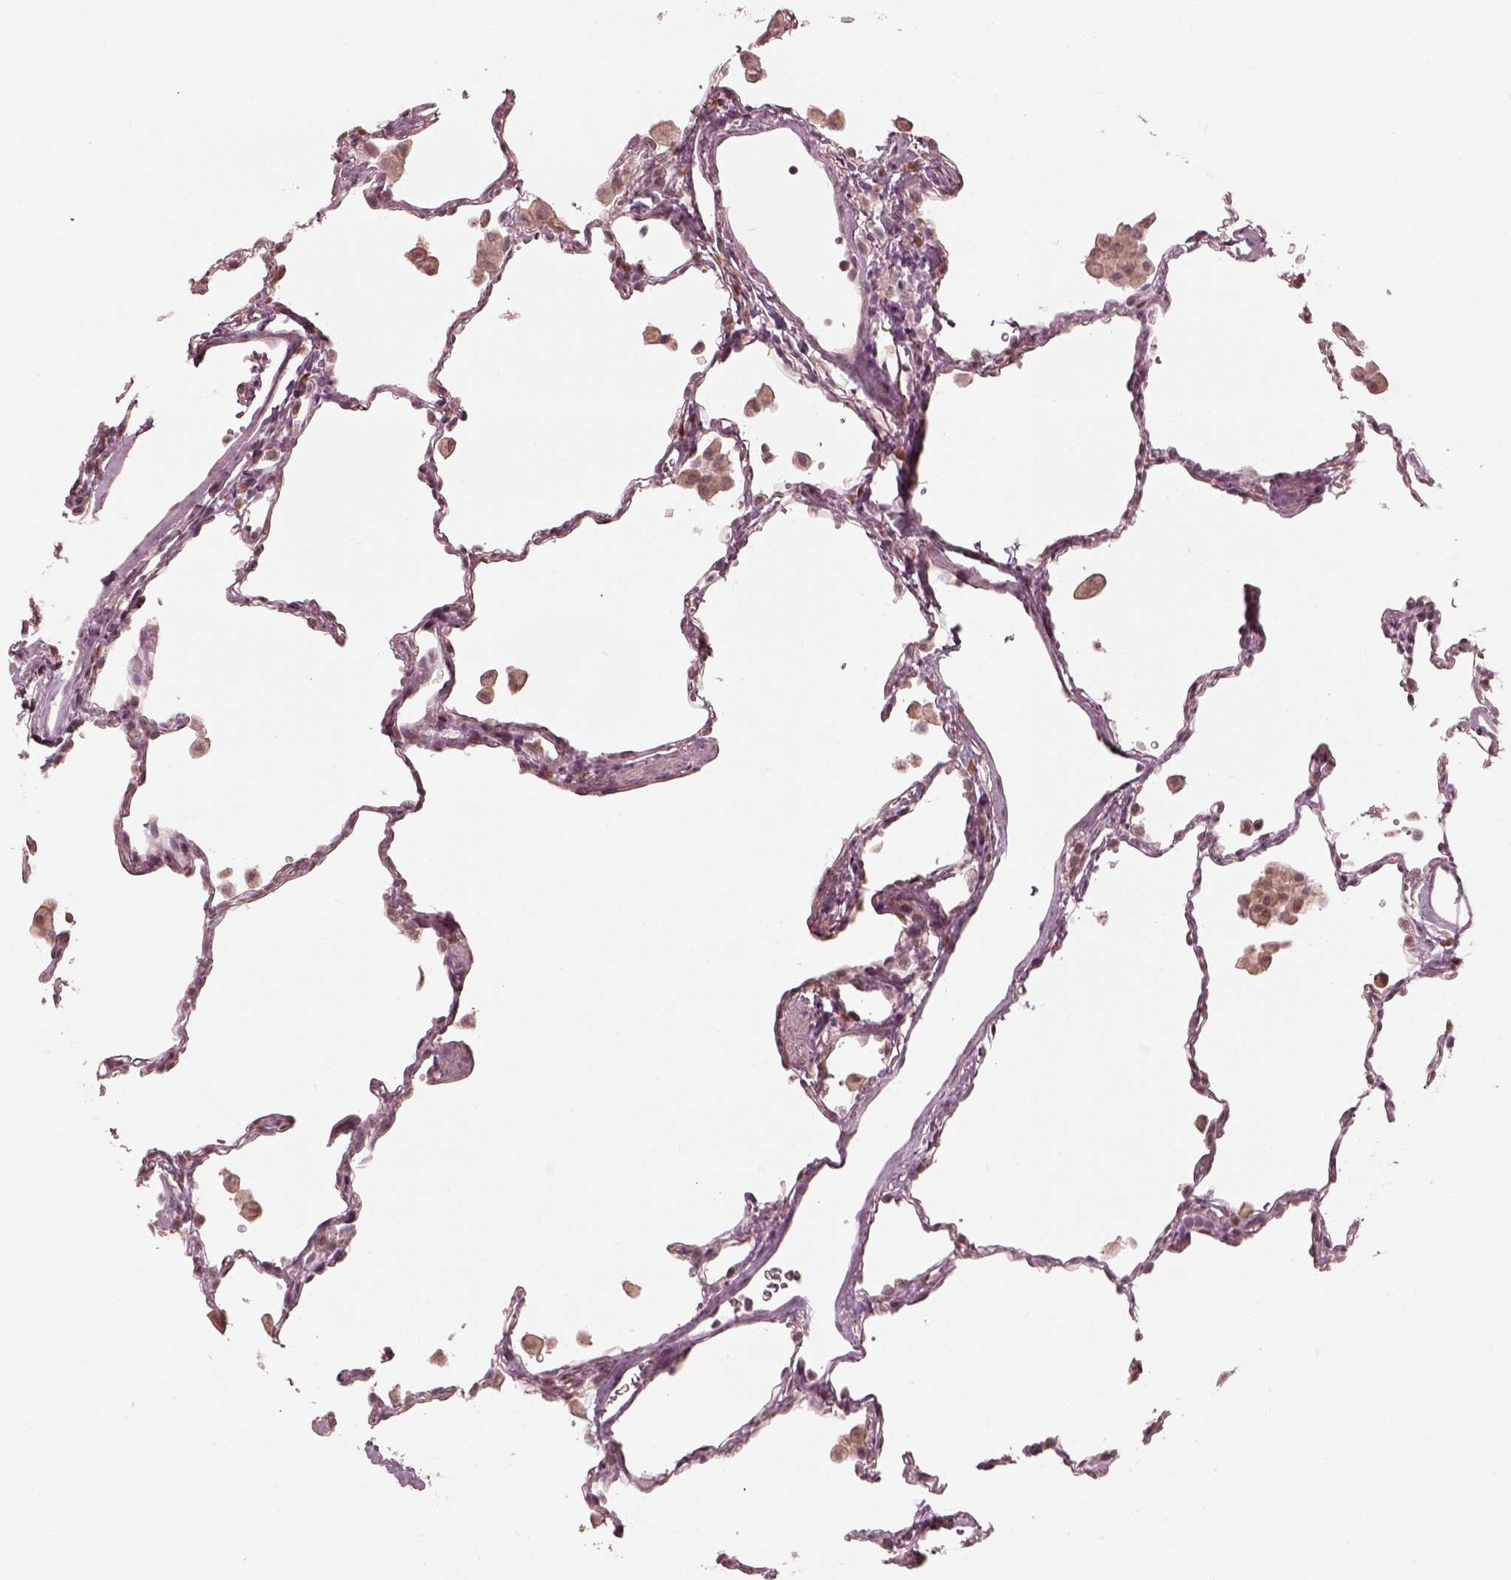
{"staining": {"intensity": "negative", "quantity": "none", "location": "none"}, "tissue": "lung", "cell_type": "Alveolar cells", "image_type": "normal", "snomed": [{"axis": "morphology", "description": "Normal tissue, NOS"}, {"axis": "topography", "description": "Lung"}], "caption": "This image is of benign lung stained with immunohistochemistry to label a protein in brown with the nuclei are counter-stained blue. There is no expression in alveolar cells.", "gene": "IQCB1", "patient": {"sex": "female", "age": 47}}